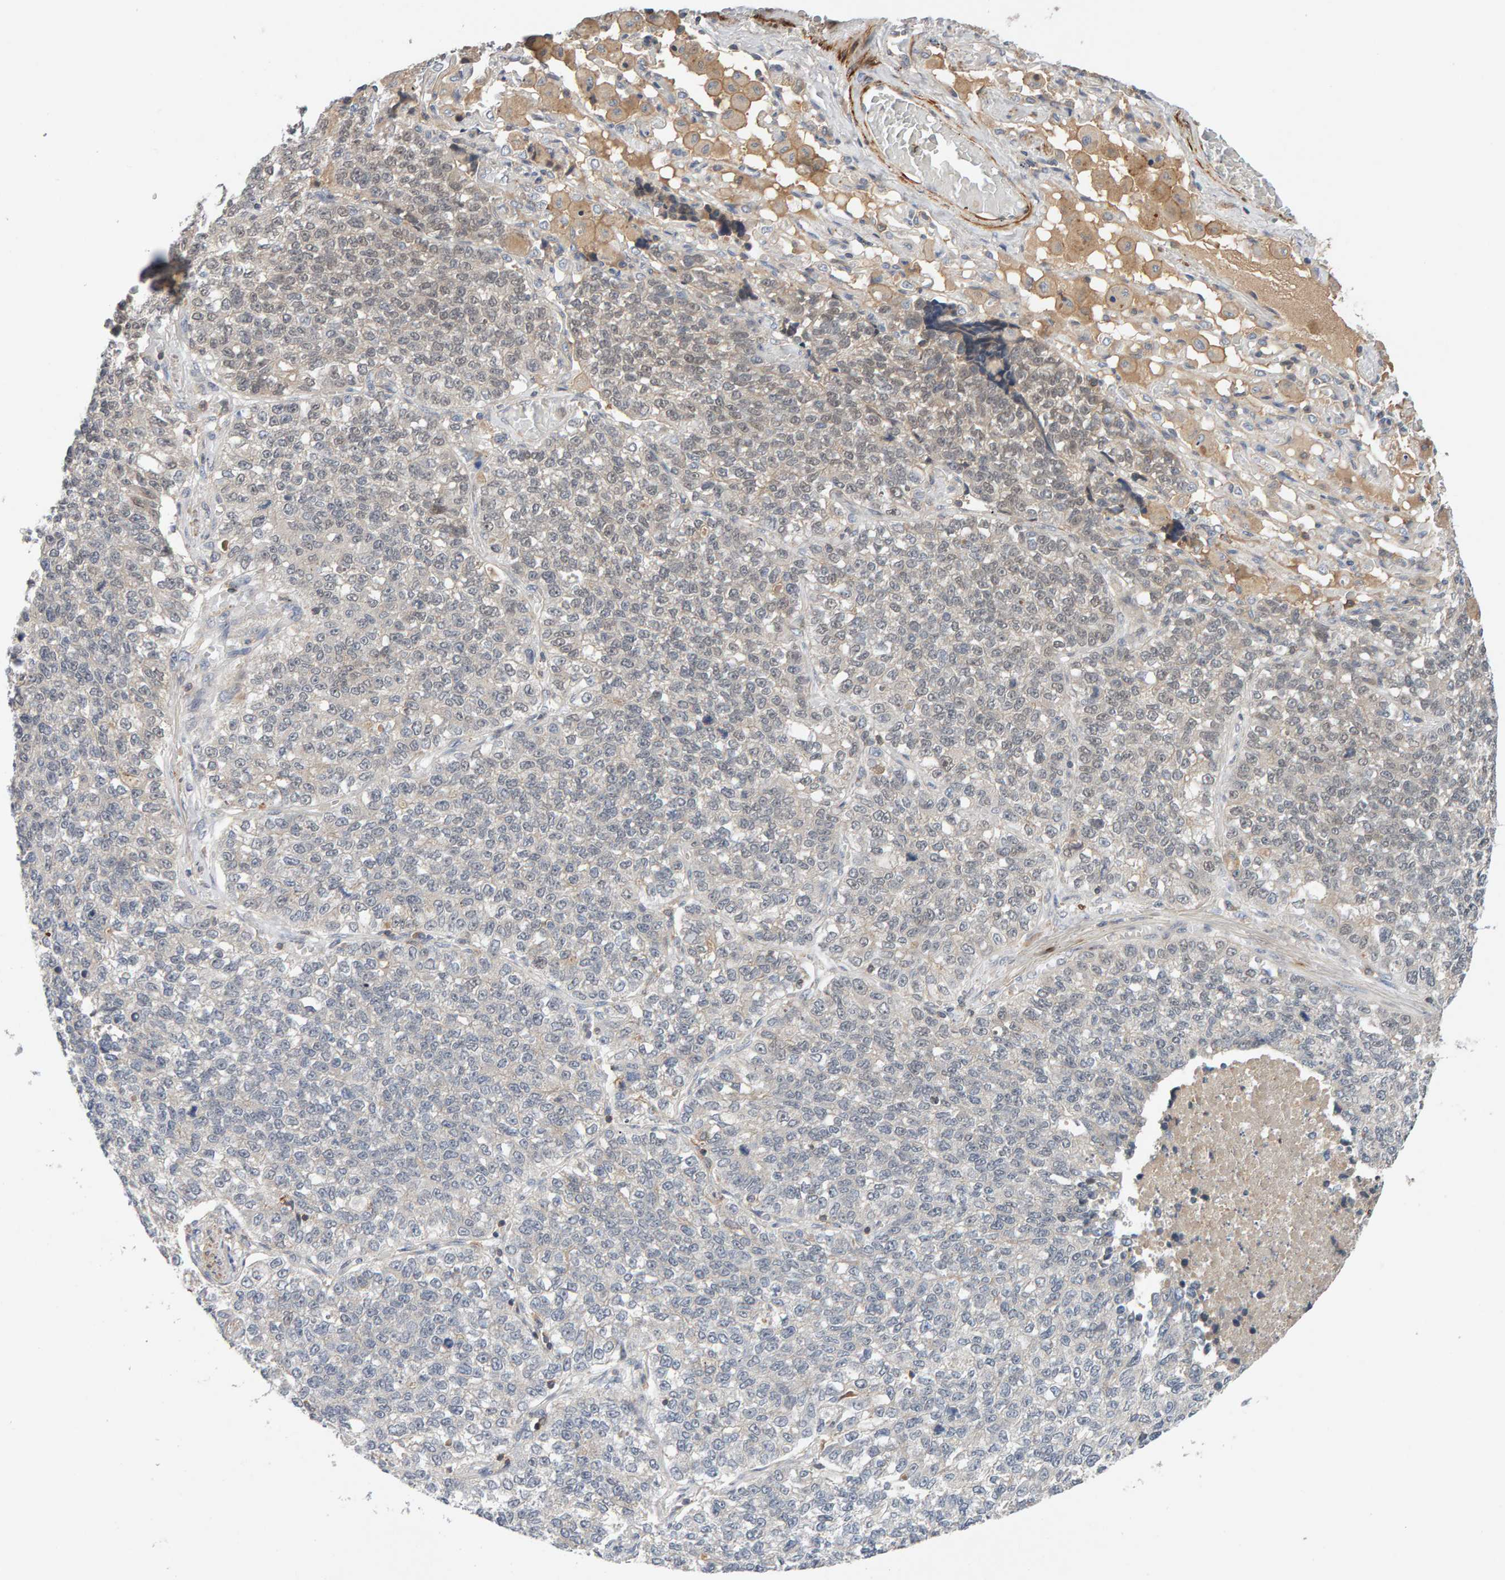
{"staining": {"intensity": "negative", "quantity": "none", "location": "none"}, "tissue": "lung cancer", "cell_type": "Tumor cells", "image_type": "cancer", "snomed": [{"axis": "morphology", "description": "Adenocarcinoma, NOS"}, {"axis": "topography", "description": "Lung"}], "caption": "Human lung cancer stained for a protein using IHC demonstrates no expression in tumor cells.", "gene": "NUDCD1", "patient": {"sex": "male", "age": 49}}